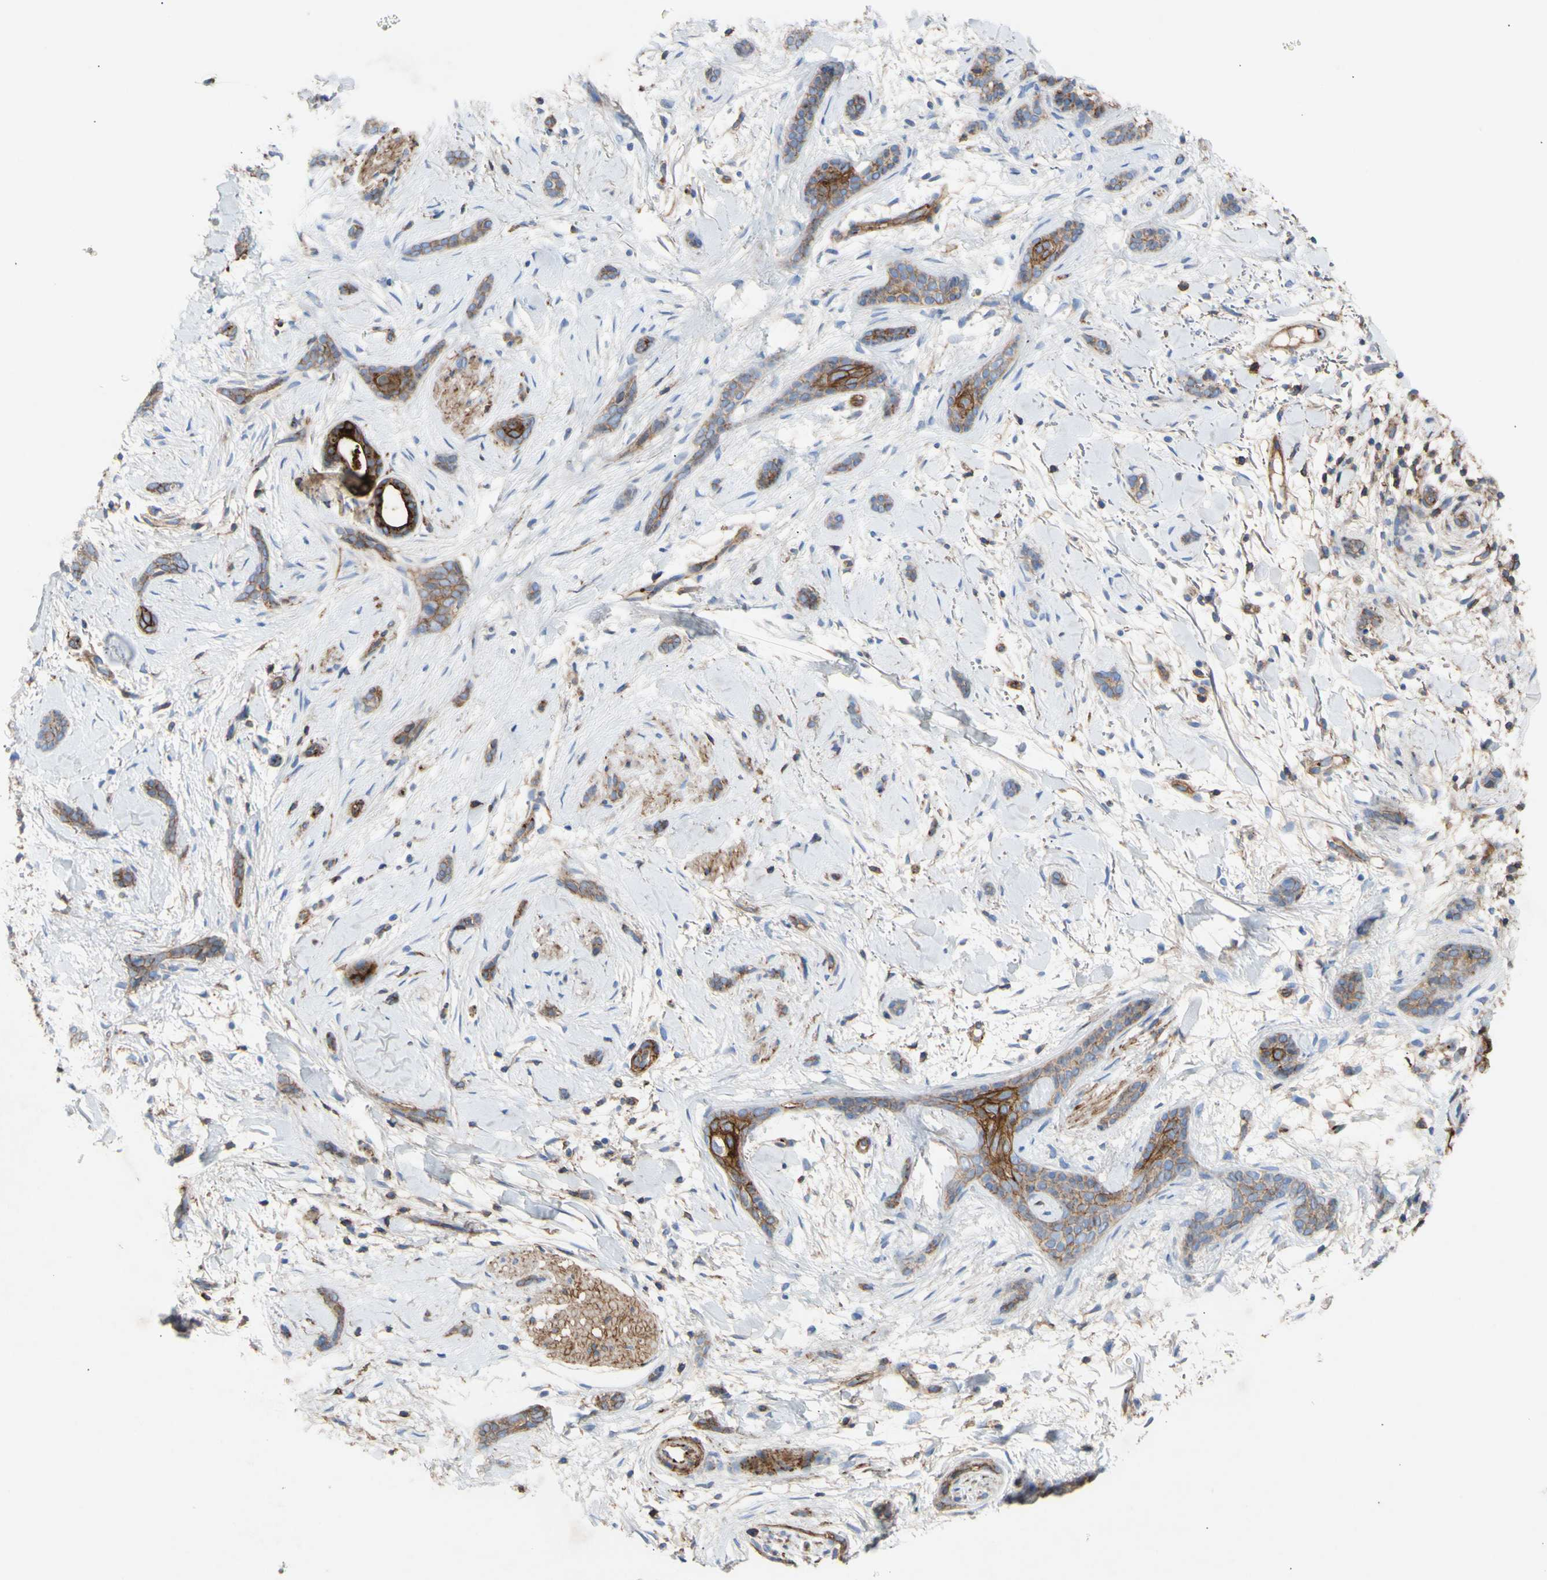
{"staining": {"intensity": "strong", "quantity": "25%-75%", "location": "cytoplasmic/membranous"}, "tissue": "skin cancer", "cell_type": "Tumor cells", "image_type": "cancer", "snomed": [{"axis": "morphology", "description": "Basal cell carcinoma"}, {"axis": "morphology", "description": "Adnexal tumor, benign"}, {"axis": "topography", "description": "Skin"}], "caption": "Benign adnexal tumor (skin) stained with immunohistochemistry (IHC) shows strong cytoplasmic/membranous staining in about 25%-75% of tumor cells.", "gene": "ATP2A3", "patient": {"sex": "female", "age": 42}}